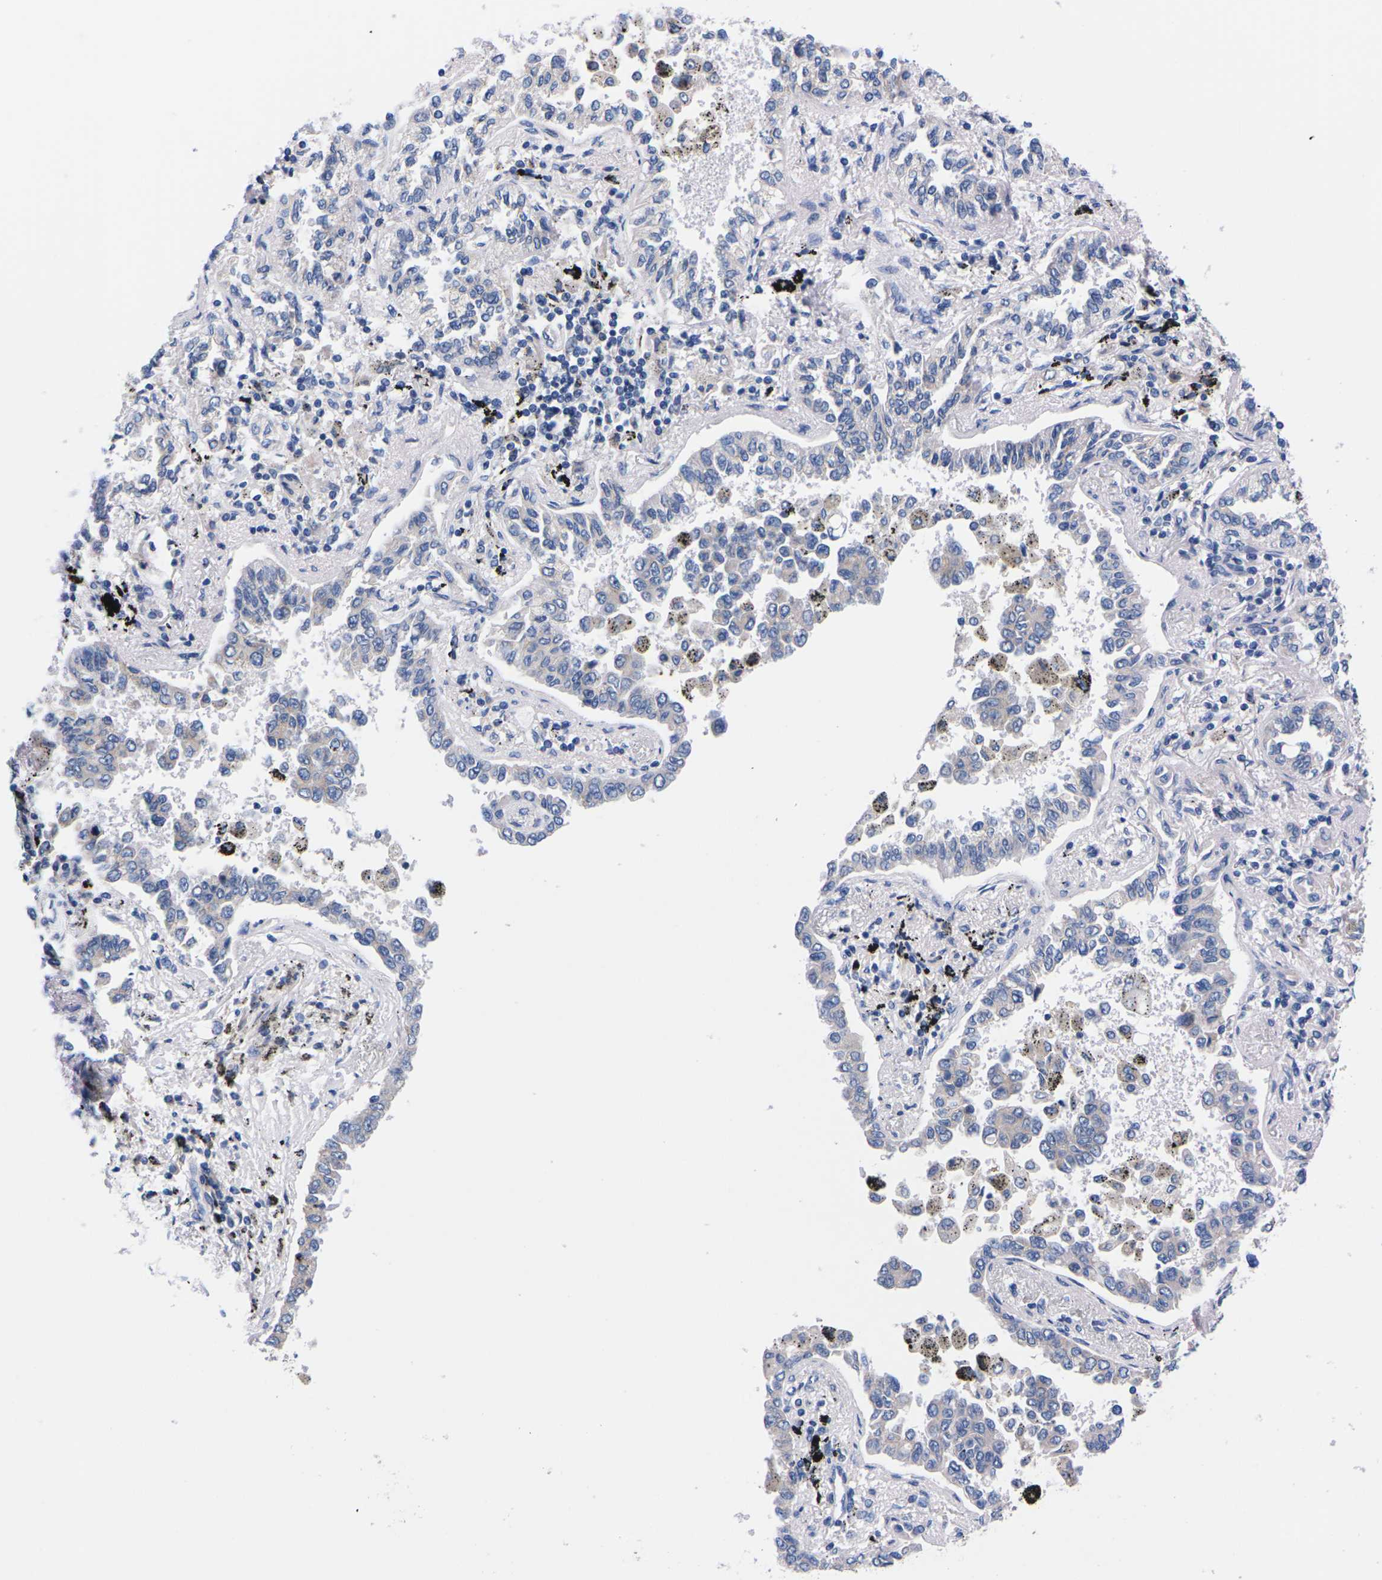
{"staining": {"intensity": "negative", "quantity": "none", "location": "none"}, "tissue": "lung cancer", "cell_type": "Tumor cells", "image_type": "cancer", "snomed": [{"axis": "morphology", "description": "Normal tissue, NOS"}, {"axis": "morphology", "description": "Adenocarcinoma, NOS"}, {"axis": "topography", "description": "Lung"}], "caption": "Lung cancer (adenocarcinoma) was stained to show a protein in brown. There is no significant positivity in tumor cells.", "gene": "FAM210A", "patient": {"sex": "male", "age": 59}}